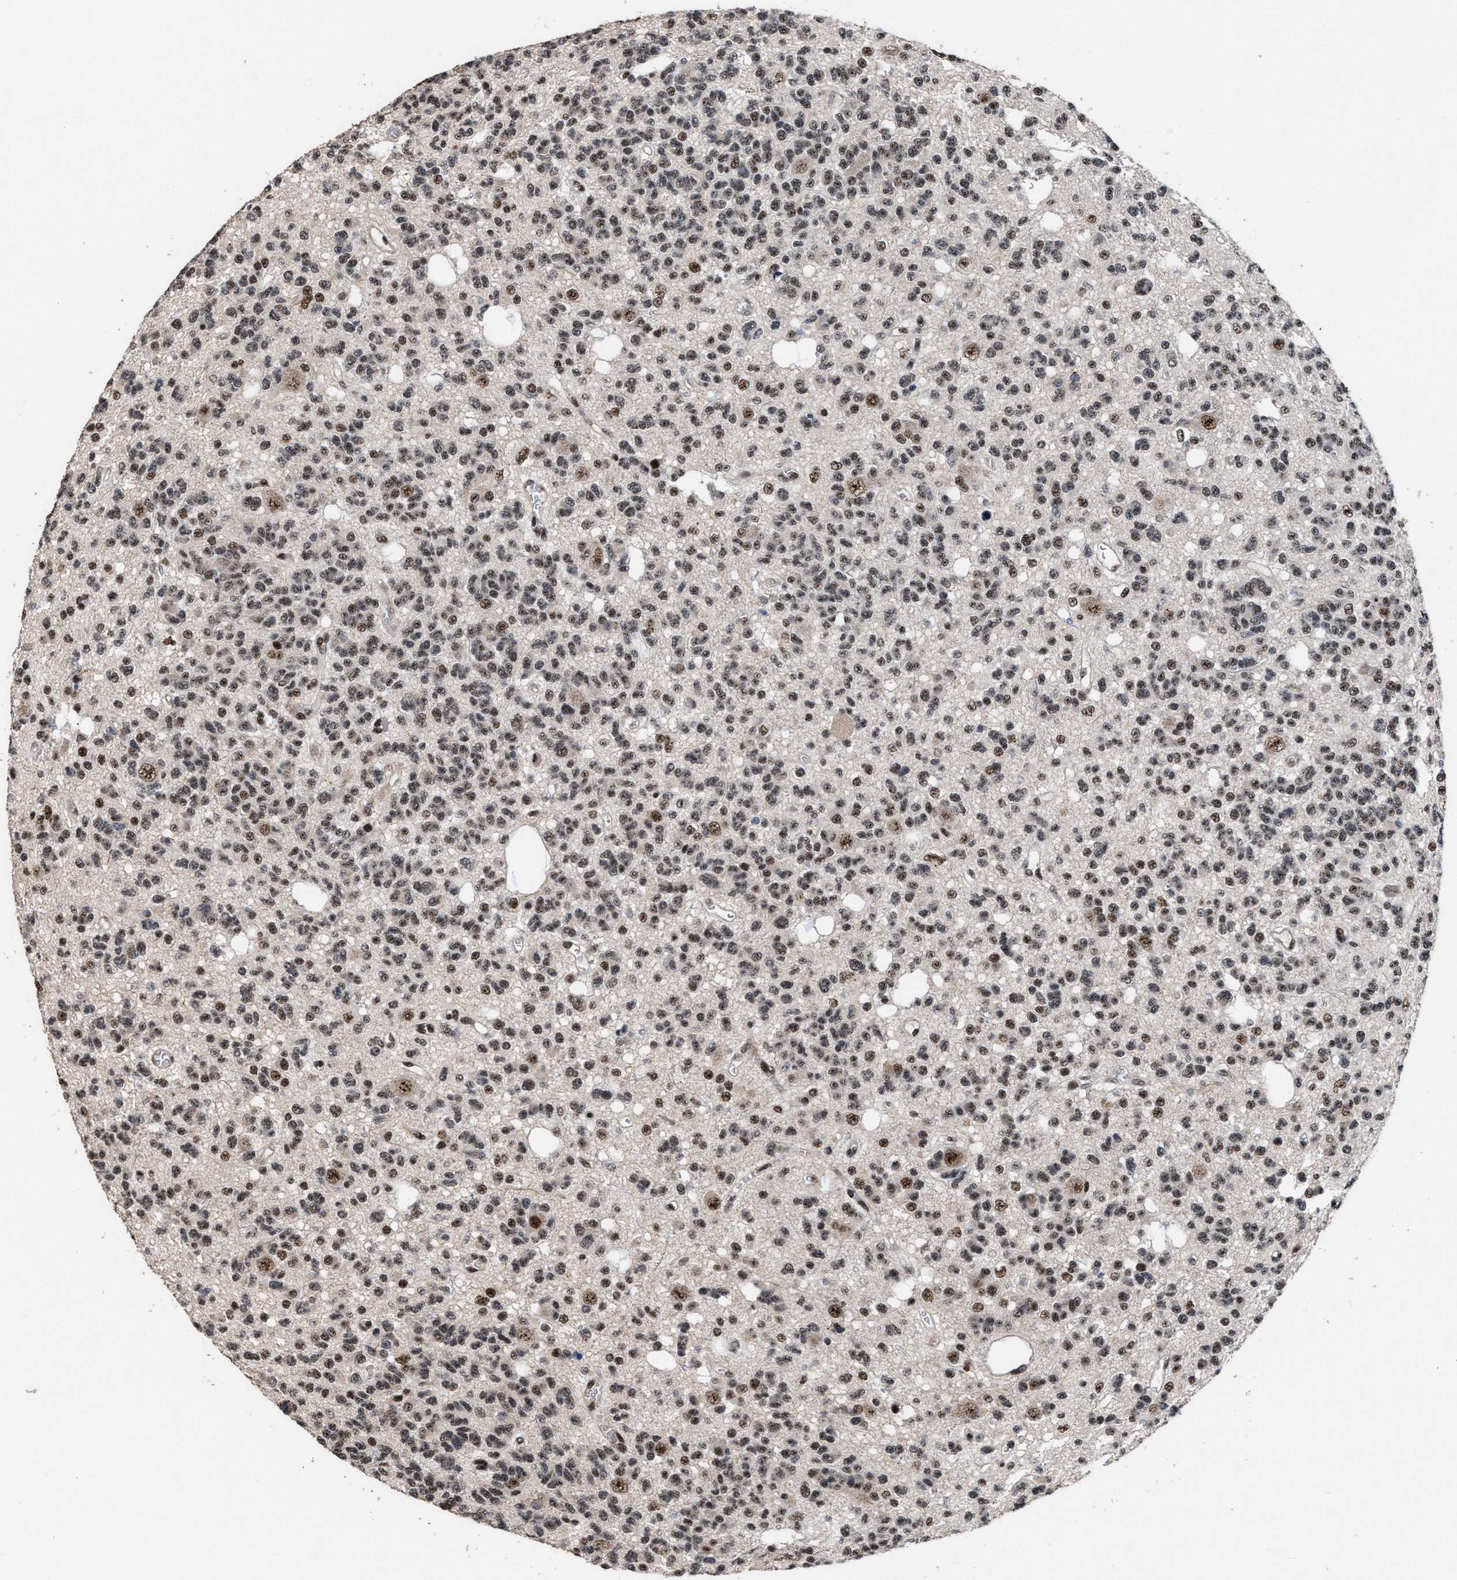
{"staining": {"intensity": "strong", "quantity": ">75%", "location": "nuclear"}, "tissue": "glioma", "cell_type": "Tumor cells", "image_type": "cancer", "snomed": [{"axis": "morphology", "description": "Glioma, malignant, Low grade"}, {"axis": "topography", "description": "Brain"}], "caption": "Strong nuclear expression for a protein is appreciated in about >75% of tumor cells of malignant glioma (low-grade) using immunohistochemistry.", "gene": "EIF4A3", "patient": {"sex": "male", "age": 38}}